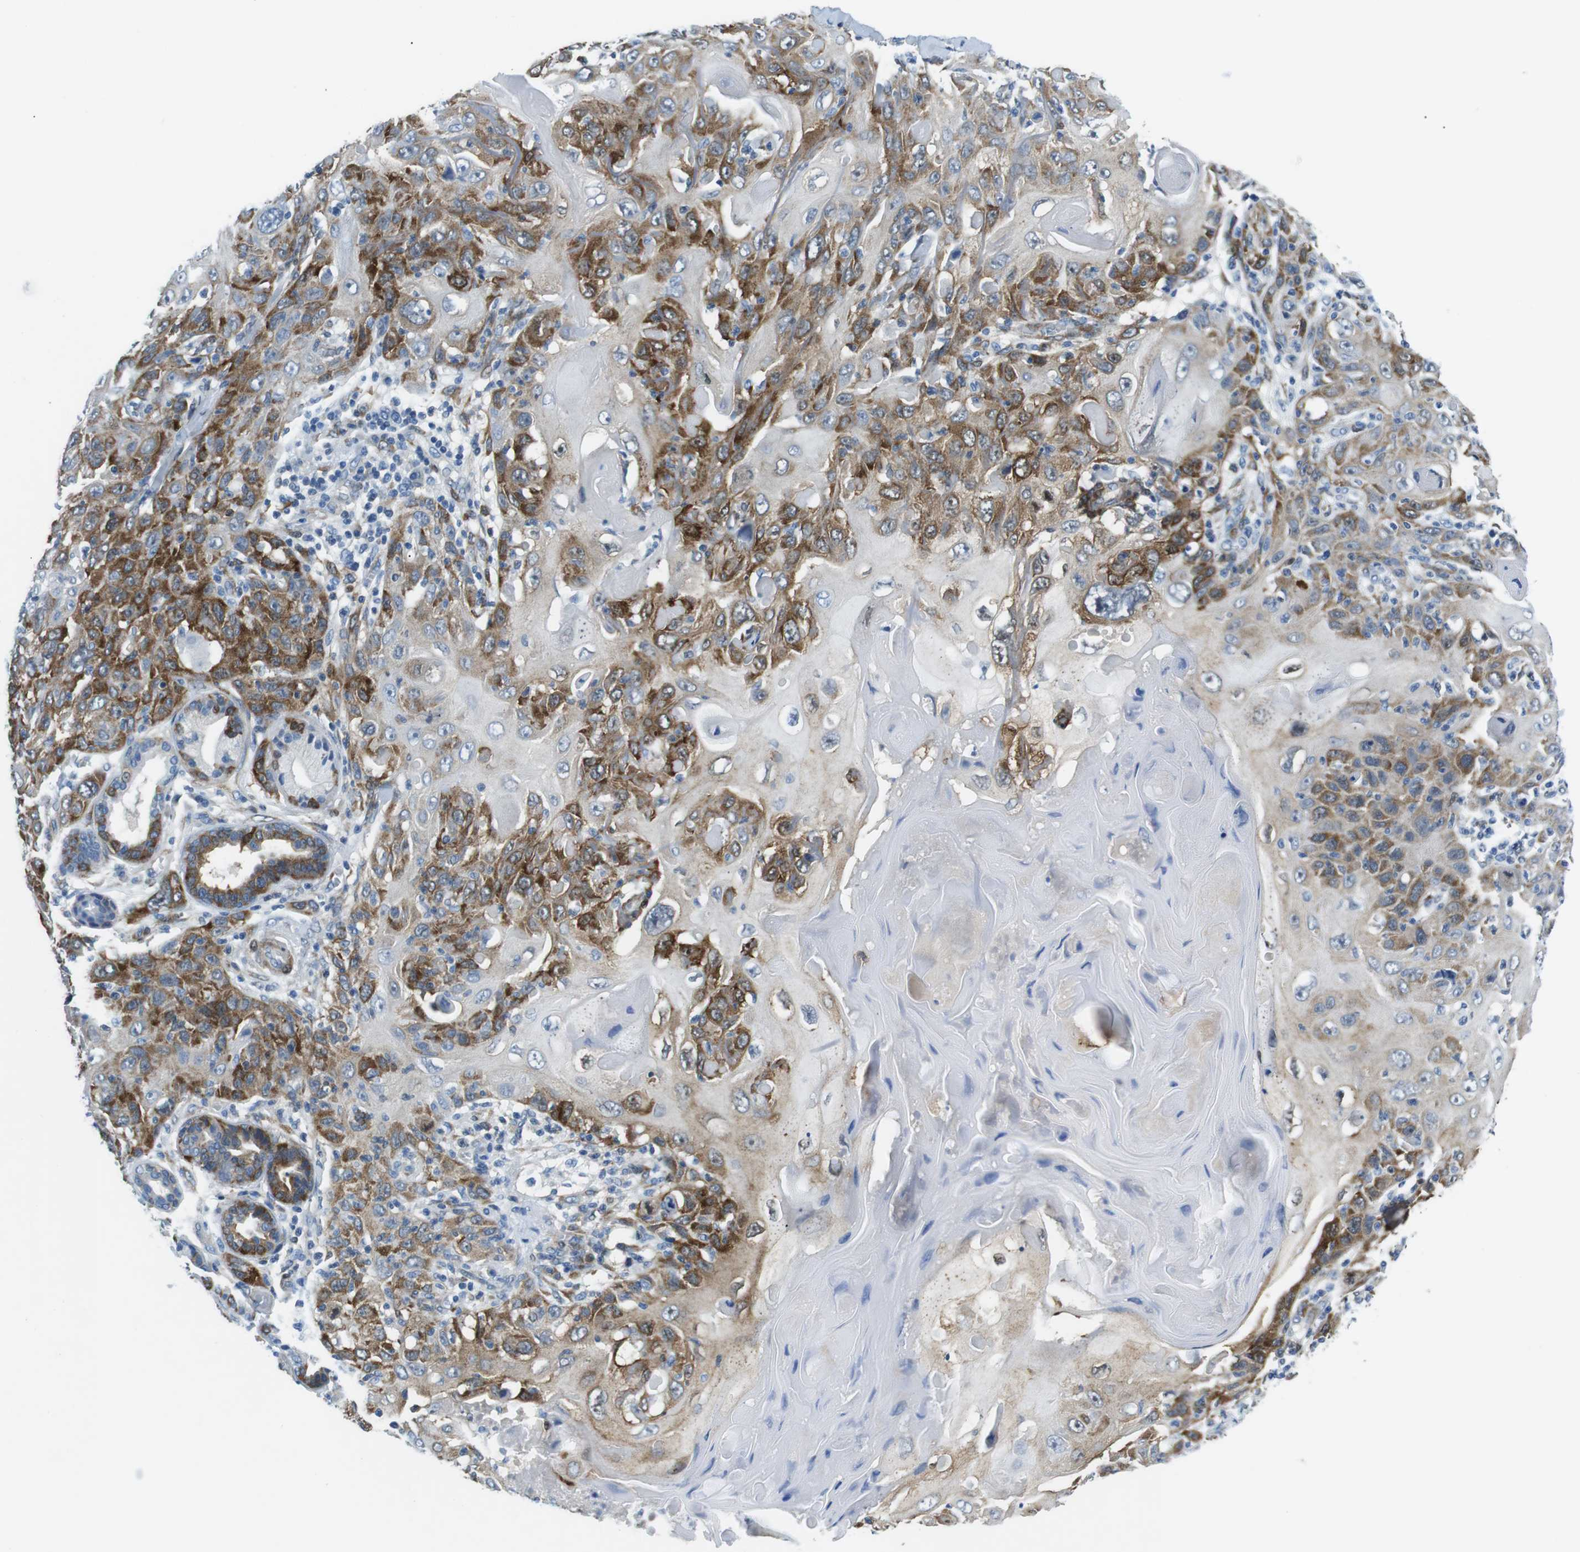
{"staining": {"intensity": "moderate", "quantity": ">75%", "location": "cytoplasmic/membranous"}, "tissue": "skin cancer", "cell_type": "Tumor cells", "image_type": "cancer", "snomed": [{"axis": "morphology", "description": "Squamous cell carcinoma, NOS"}, {"axis": "topography", "description": "Skin"}], "caption": "A brown stain highlights moderate cytoplasmic/membranous expression of a protein in human skin squamous cell carcinoma tumor cells.", "gene": "PHLDA1", "patient": {"sex": "female", "age": 88}}